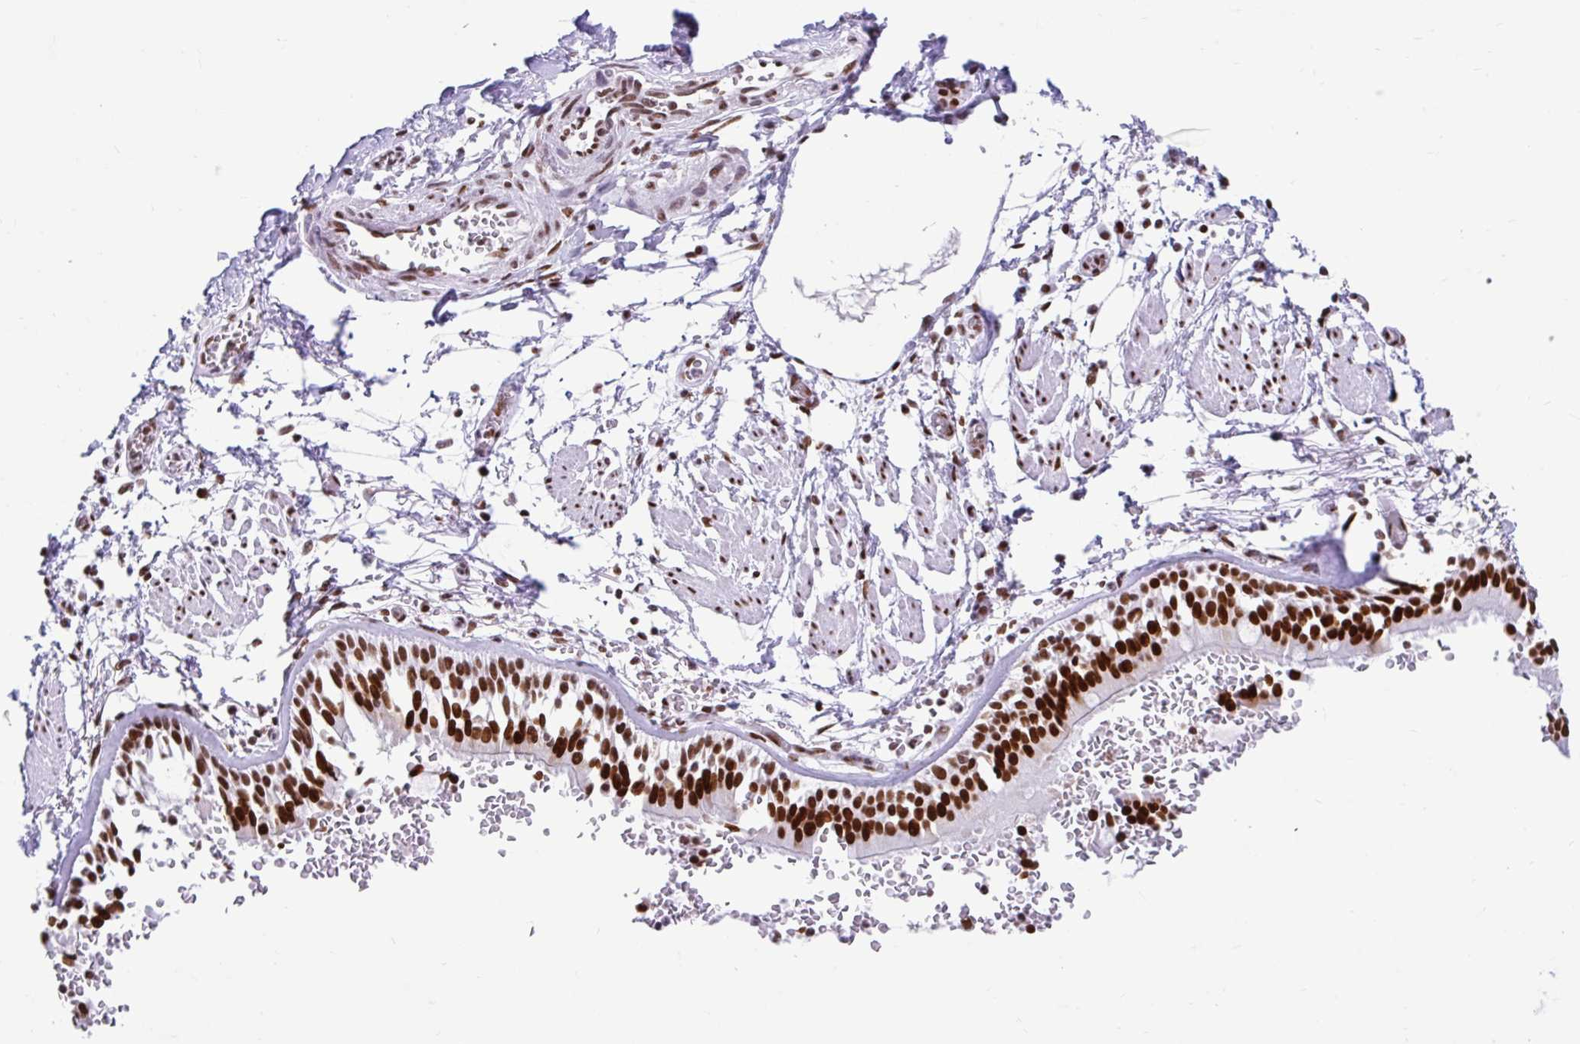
{"staining": {"intensity": "moderate", "quantity": "25%-75%", "location": "nuclear"}, "tissue": "adipose tissue", "cell_type": "Adipocytes", "image_type": "normal", "snomed": [{"axis": "morphology", "description": "Normal tissue, NOS"}, {"axis": "morphology", "description": "Degeneration, NOS"}, {"axis": "topography", "description": "Cartilage tissue"}, {"axis": "topography", "description": "Lung"}], "caption": "Immunohistochemistry (IHC) of normal human adipose tissue reveals medium levels of moderate nuclear expression in about 25%-75% of adipocytes. The protein is shown in brown color, while the nuclei are stained blue.", "gene": "KHDRBS1", "patient": {"sex": "female", "age": 61}}